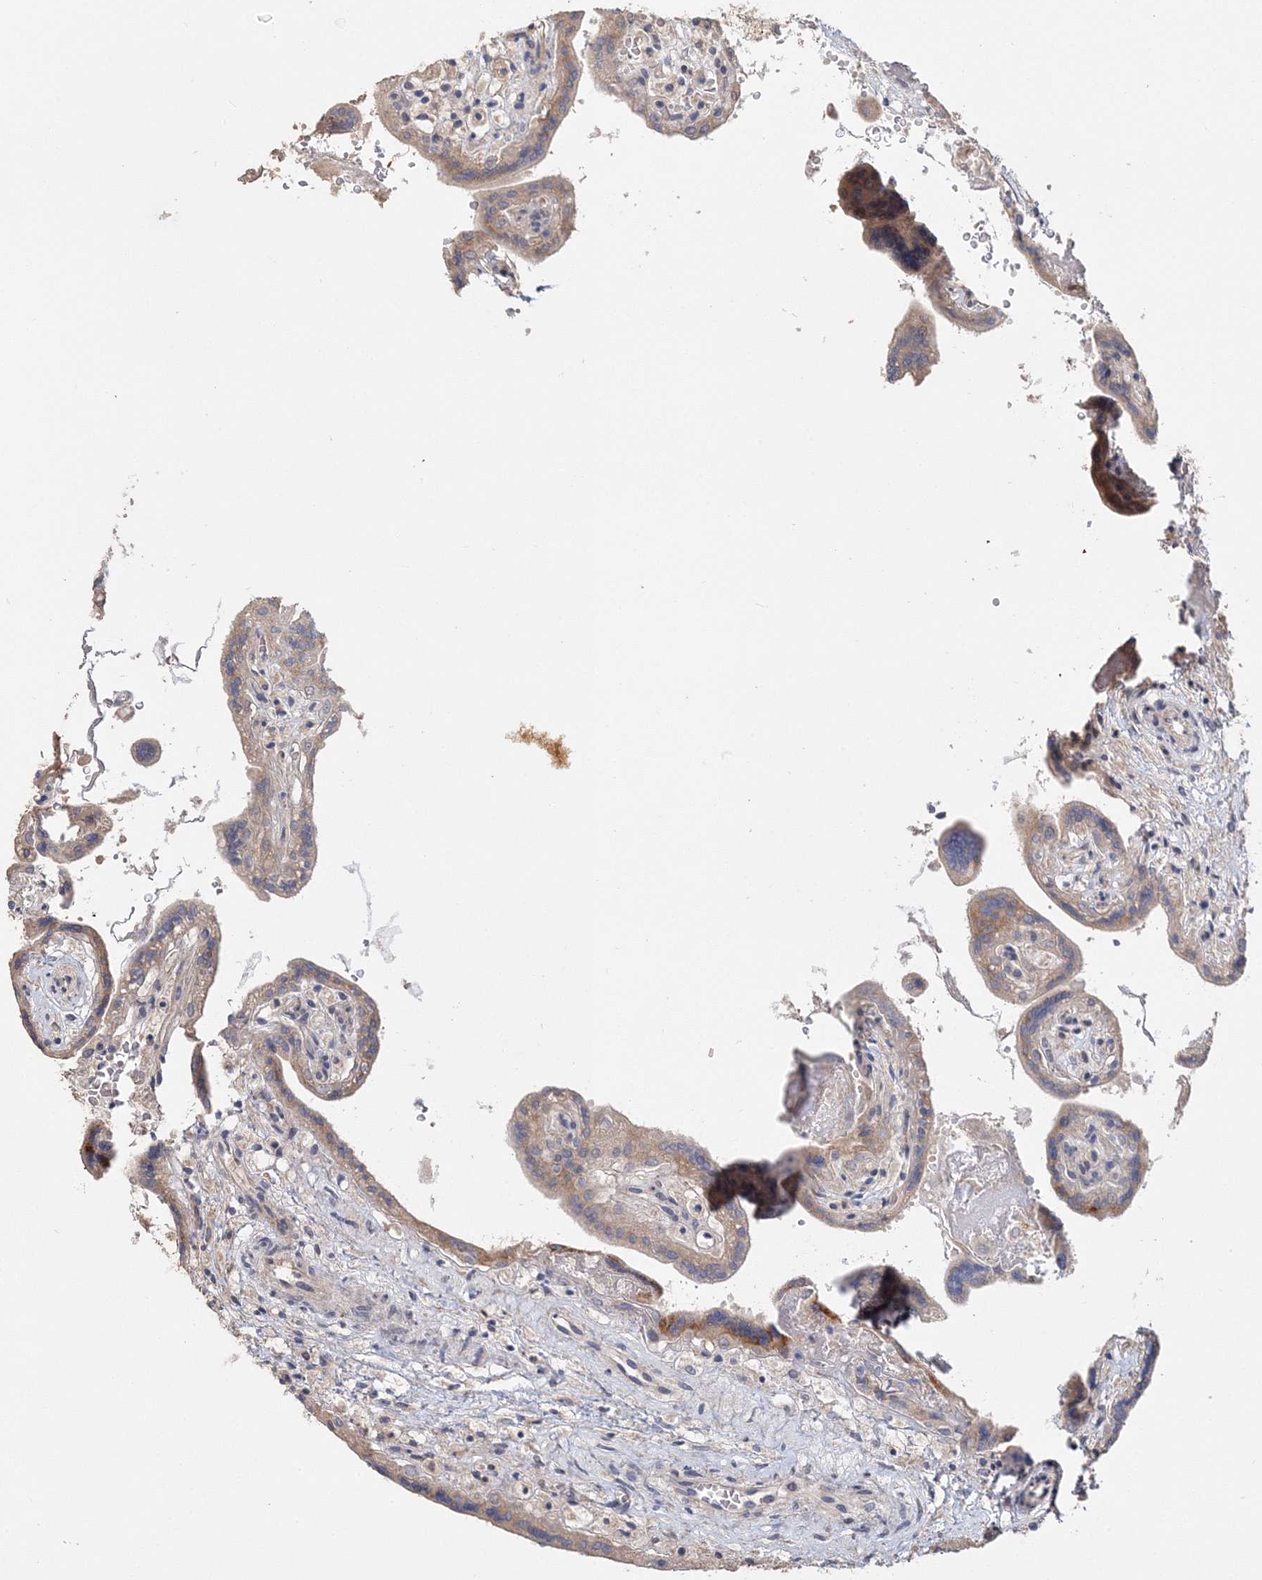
{"staining": {"intensity": "moderate", "quantity": "25%-75%", "location": "cytoplasmic/membranous"}, "tissue": "placenta", "cell_type": "Trophoblastic cells", "image_type": "normal", "snomed": [{"axis": "morphology", "description": "Normal tissue, NOS"}, {"axis": "topography", "description": "Placenta"}], "caption": "Human placenta stained for a protein (brown) displays moderate cytoplasmic/membranous positive staining in approximately 25%-75% of trophoblastic cells.", "gene": "GJB5", "patient": {"sex": "female", "age": 37}}